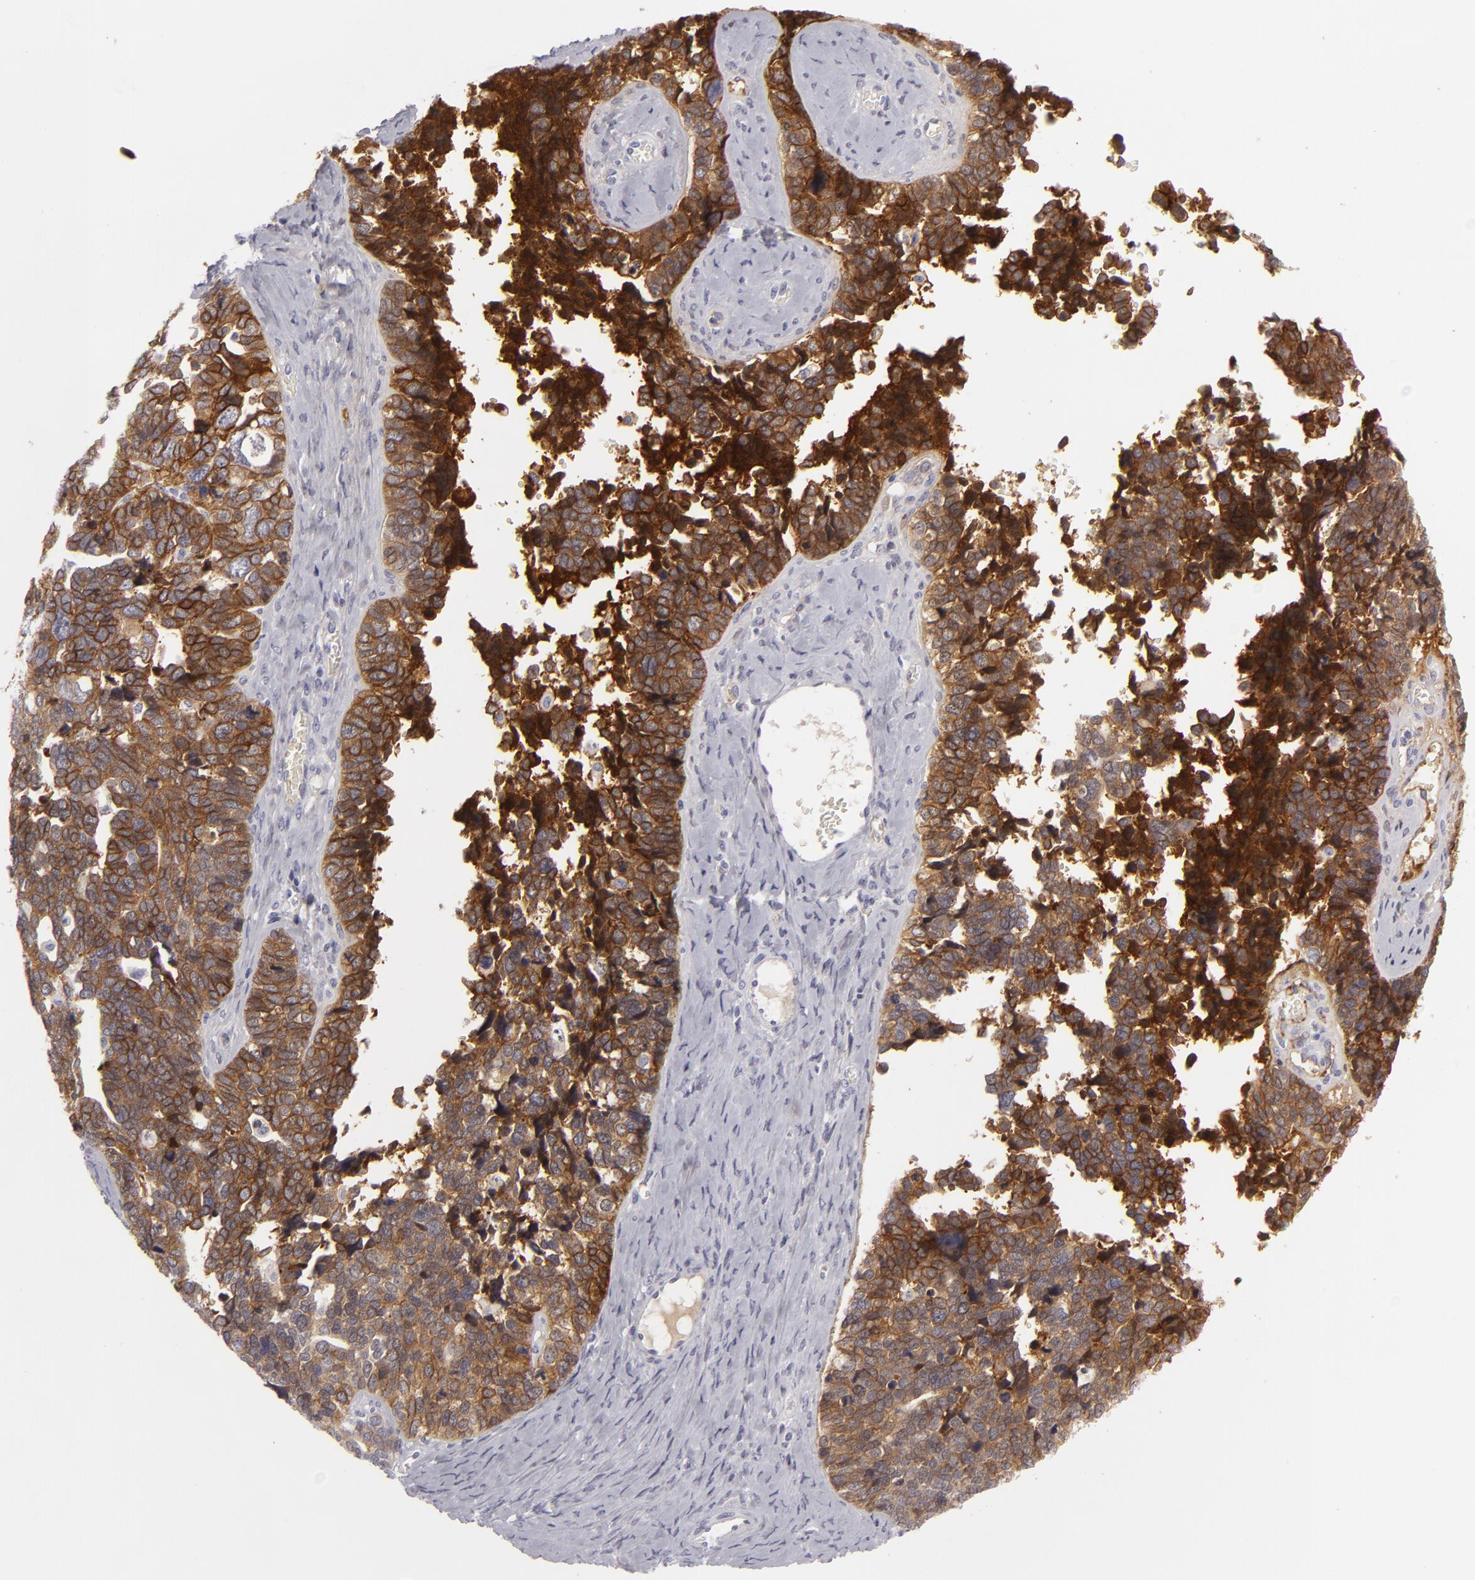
{"staining": {"intensity": "strong", "quantity": ">75%", "location": "cytoplasmic/membranous"}, "tissue": "ovarian cancer", "cell_type": "Tumor cells", "image_type": "cancer", "snomed": [{"axis": "morphology", "description": "Cystadenocarcinoma, serous, NOS"}, {"axis": "topography", "description": "Ovary"}], "caption": "An immunohistochemistry (IHC) histopathology image of tumor tissue is shown. Protein staining in brown labels strong cytoplasmic/membranous positivity in serous cystadenocarcinoma (ovarian) within tumor cells. (DAB (3,3'-diaminobenzidine) = brown stain, brightfield microscopy at high magnification).", "gene": "JUP", "patient": {"sex": "female", "age": 77}}